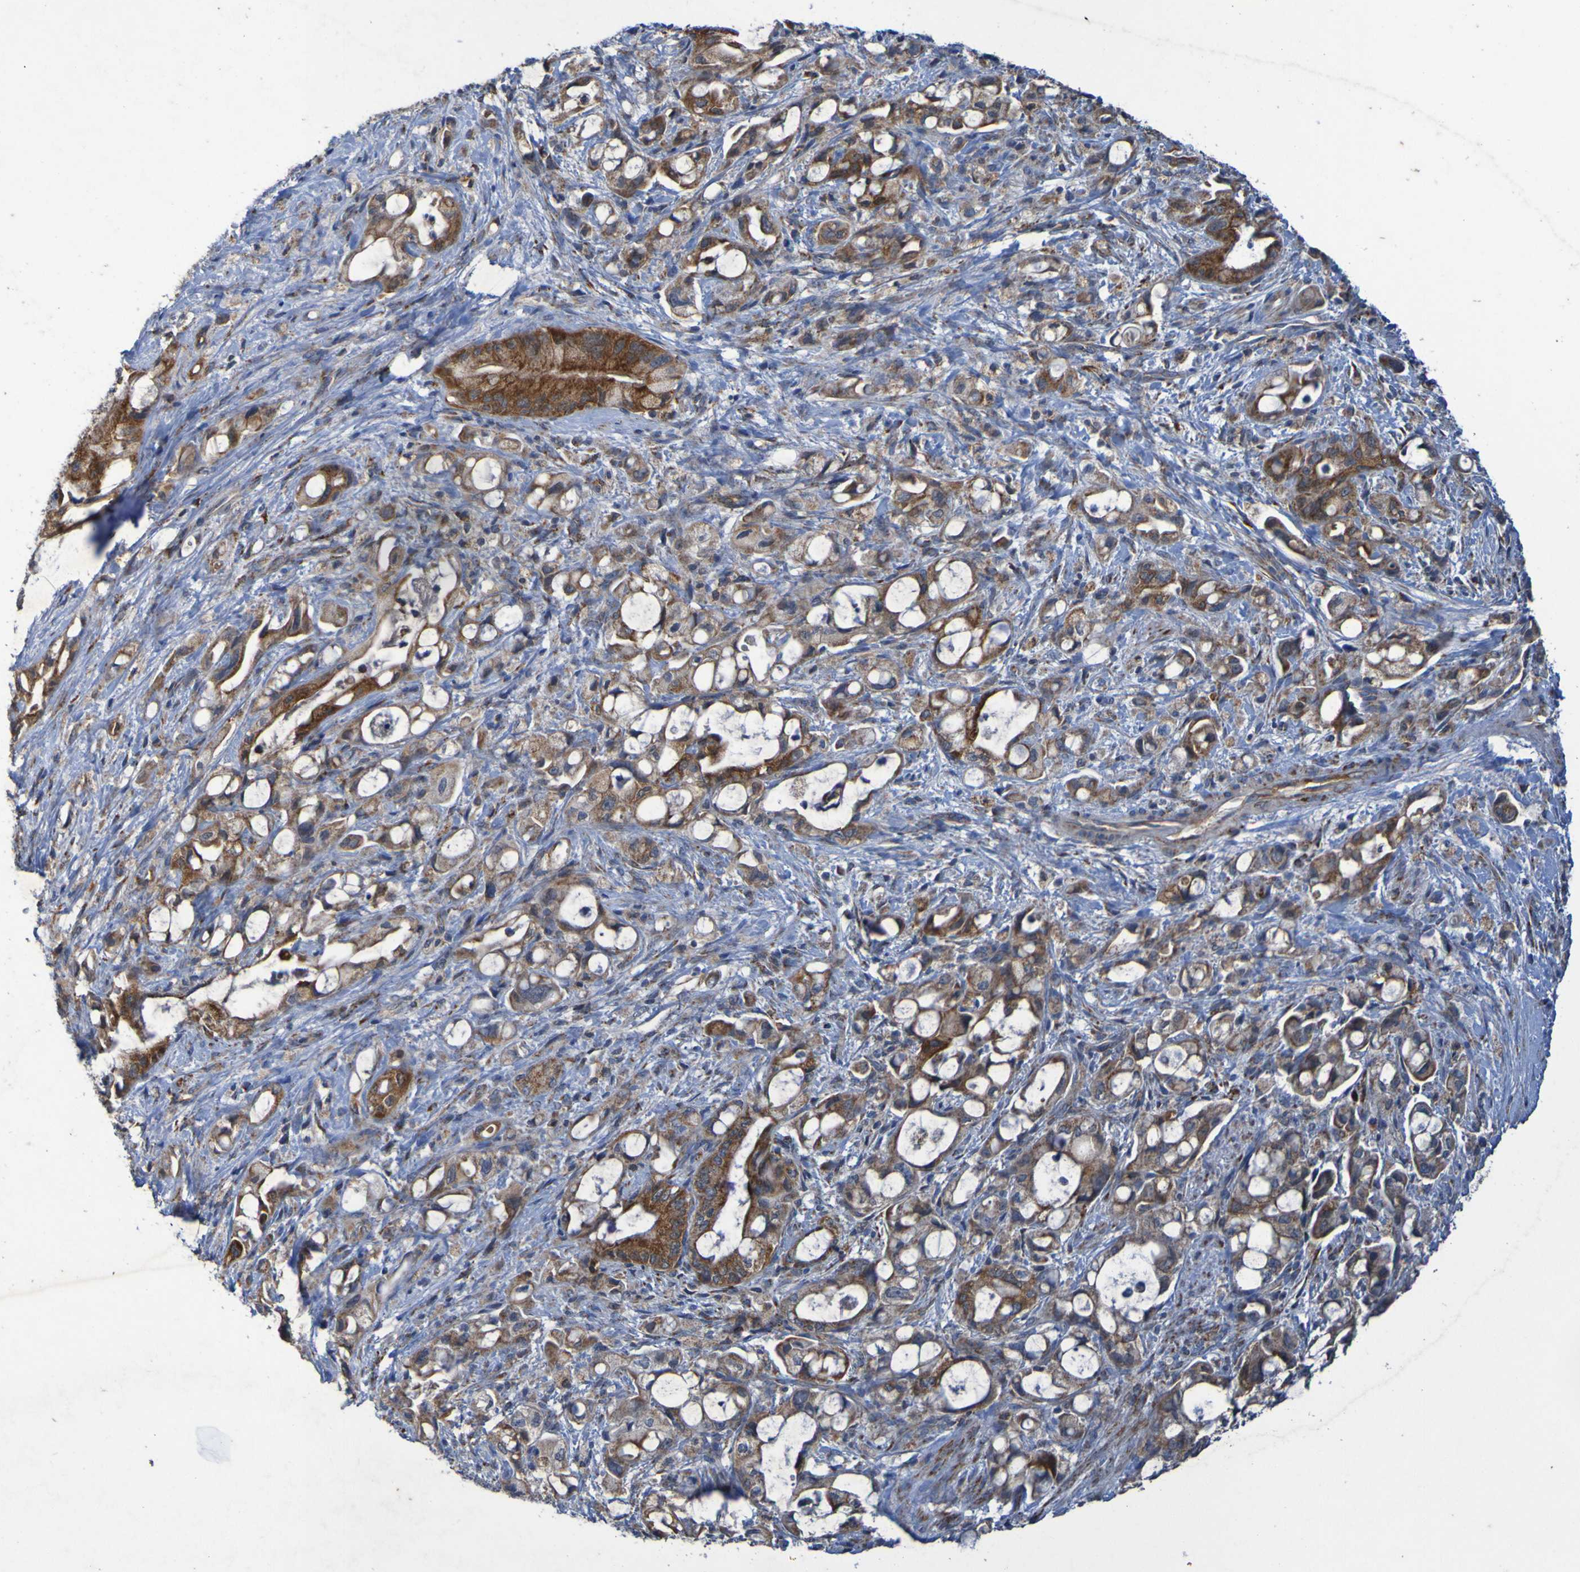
{"staining": {"intensity": "moderate", "quantity": ">75%", "location": "cytoplasmic/membranous"}, "tissue": "pancreatic cancer", "cell_type": "Tumor cells", "image_type": "cancer", "snomed": [{"axis": "morphology", "description": "Adenocarcinoma, NOS"}, {"axis": "topography", "description": "Pancreas"}], "caption": "Protein analysis of pancreatic cancer tissue displays moderate cytoplasmic/membranous staining in about >75% of tumor cells. (Brightfield microscopy of DAB IHC at high magnification).", "gene": "CCDC51", "patient": {"sex": "male", "age": 79}}